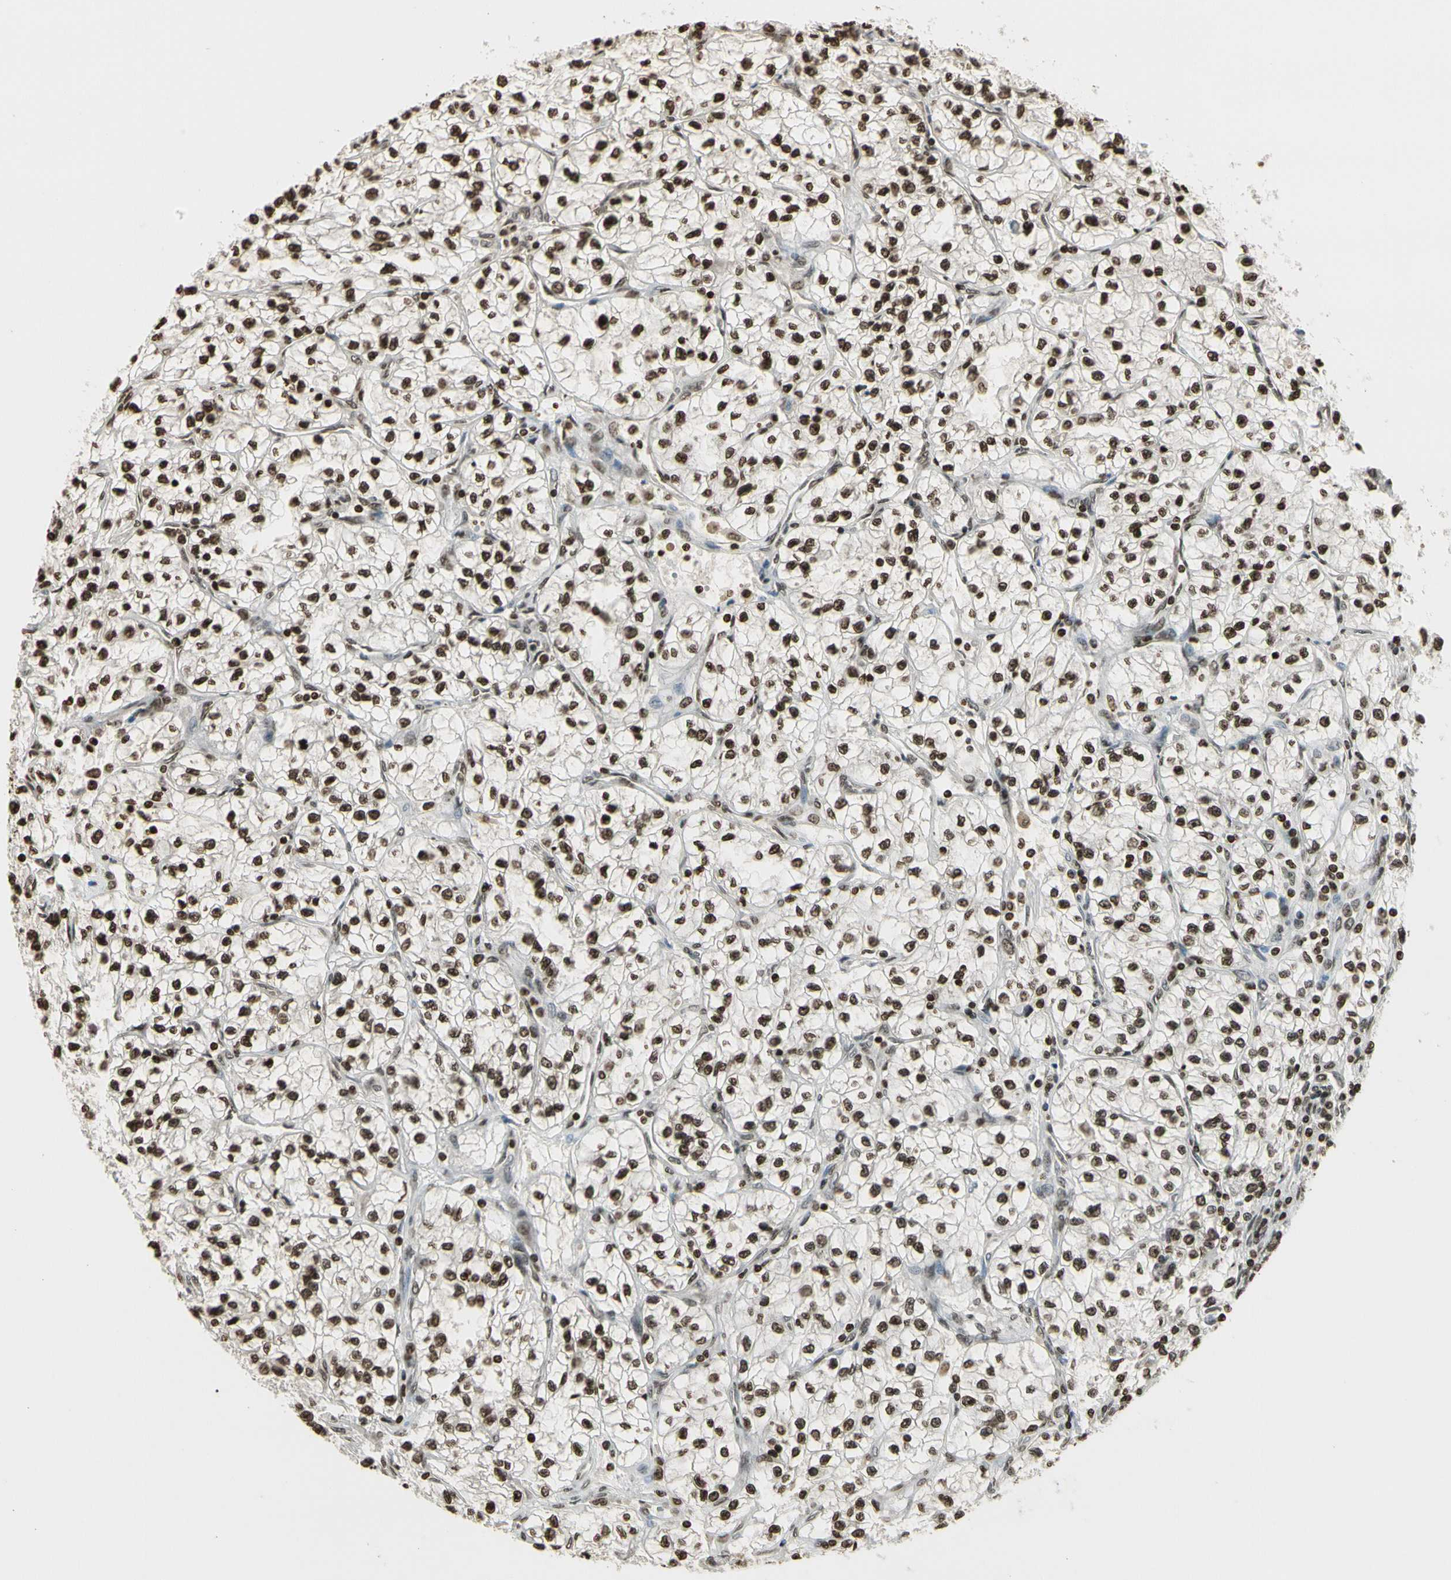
{"staining": {"intensity": "strong", "quantity": ">75%", "location": "nuclear"}, "tissue": "renal cancer", "cell_type": "Tumor cells", "image_type": "cancer", "snomed": [{"axis": "morphology", "description": "Adenocarcinoma, NOS"}, {"axis": "topography", "description": "Kidney"}], "caption": "IHC (DAB (3,3'-diaminobenzidine)) staining of adenocarcinoma (renal) exhibits strong nuclear protein expression in about >75% of tumor cells. (Stains: DAB in brown, nuclei in blue, Microscopy: brightfield microscopy at high magnification).", "gene": "RORA", "patient": {"sex": "female", "age": 57}}